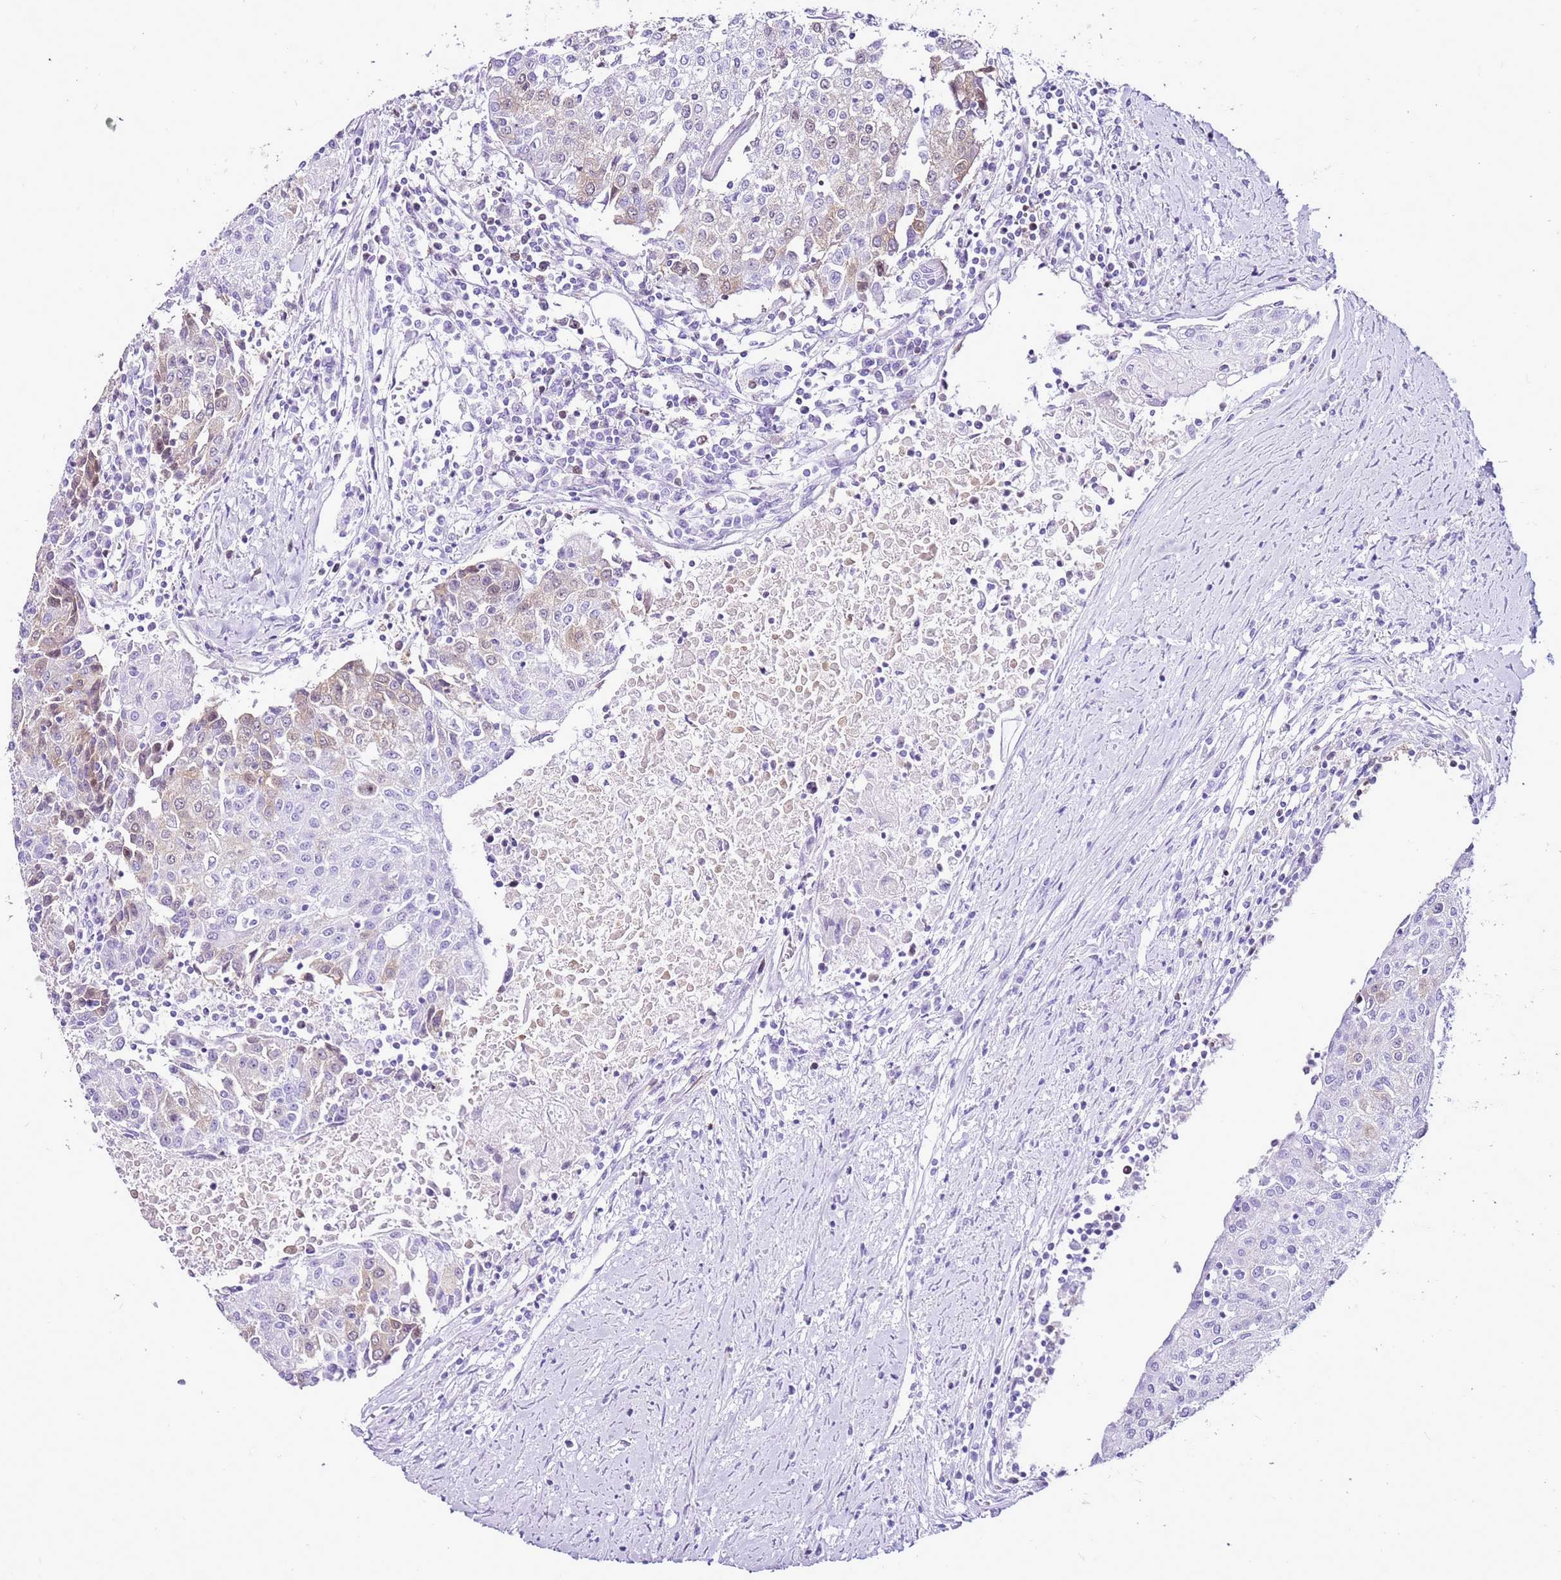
{"staining": {"intensity": "weak", "quantity": "<25%", "location": "cytoplasmic/membranous"}, "tissue": "urothelial cancer", "cell_type": "Tumor cells", "image_type": "cancer", "snomed": [{"axis": "morphology", "description": "Urothelial carcinoma, High grade"}, {"axis": "topography", "description": "Urinary bladder"}], "caption": "Tumor cells are negative for protein expression in human high-grade urothelial carcinoma.", "gene": "SPC25", "patient": {"sex": "female", "age": 85}}